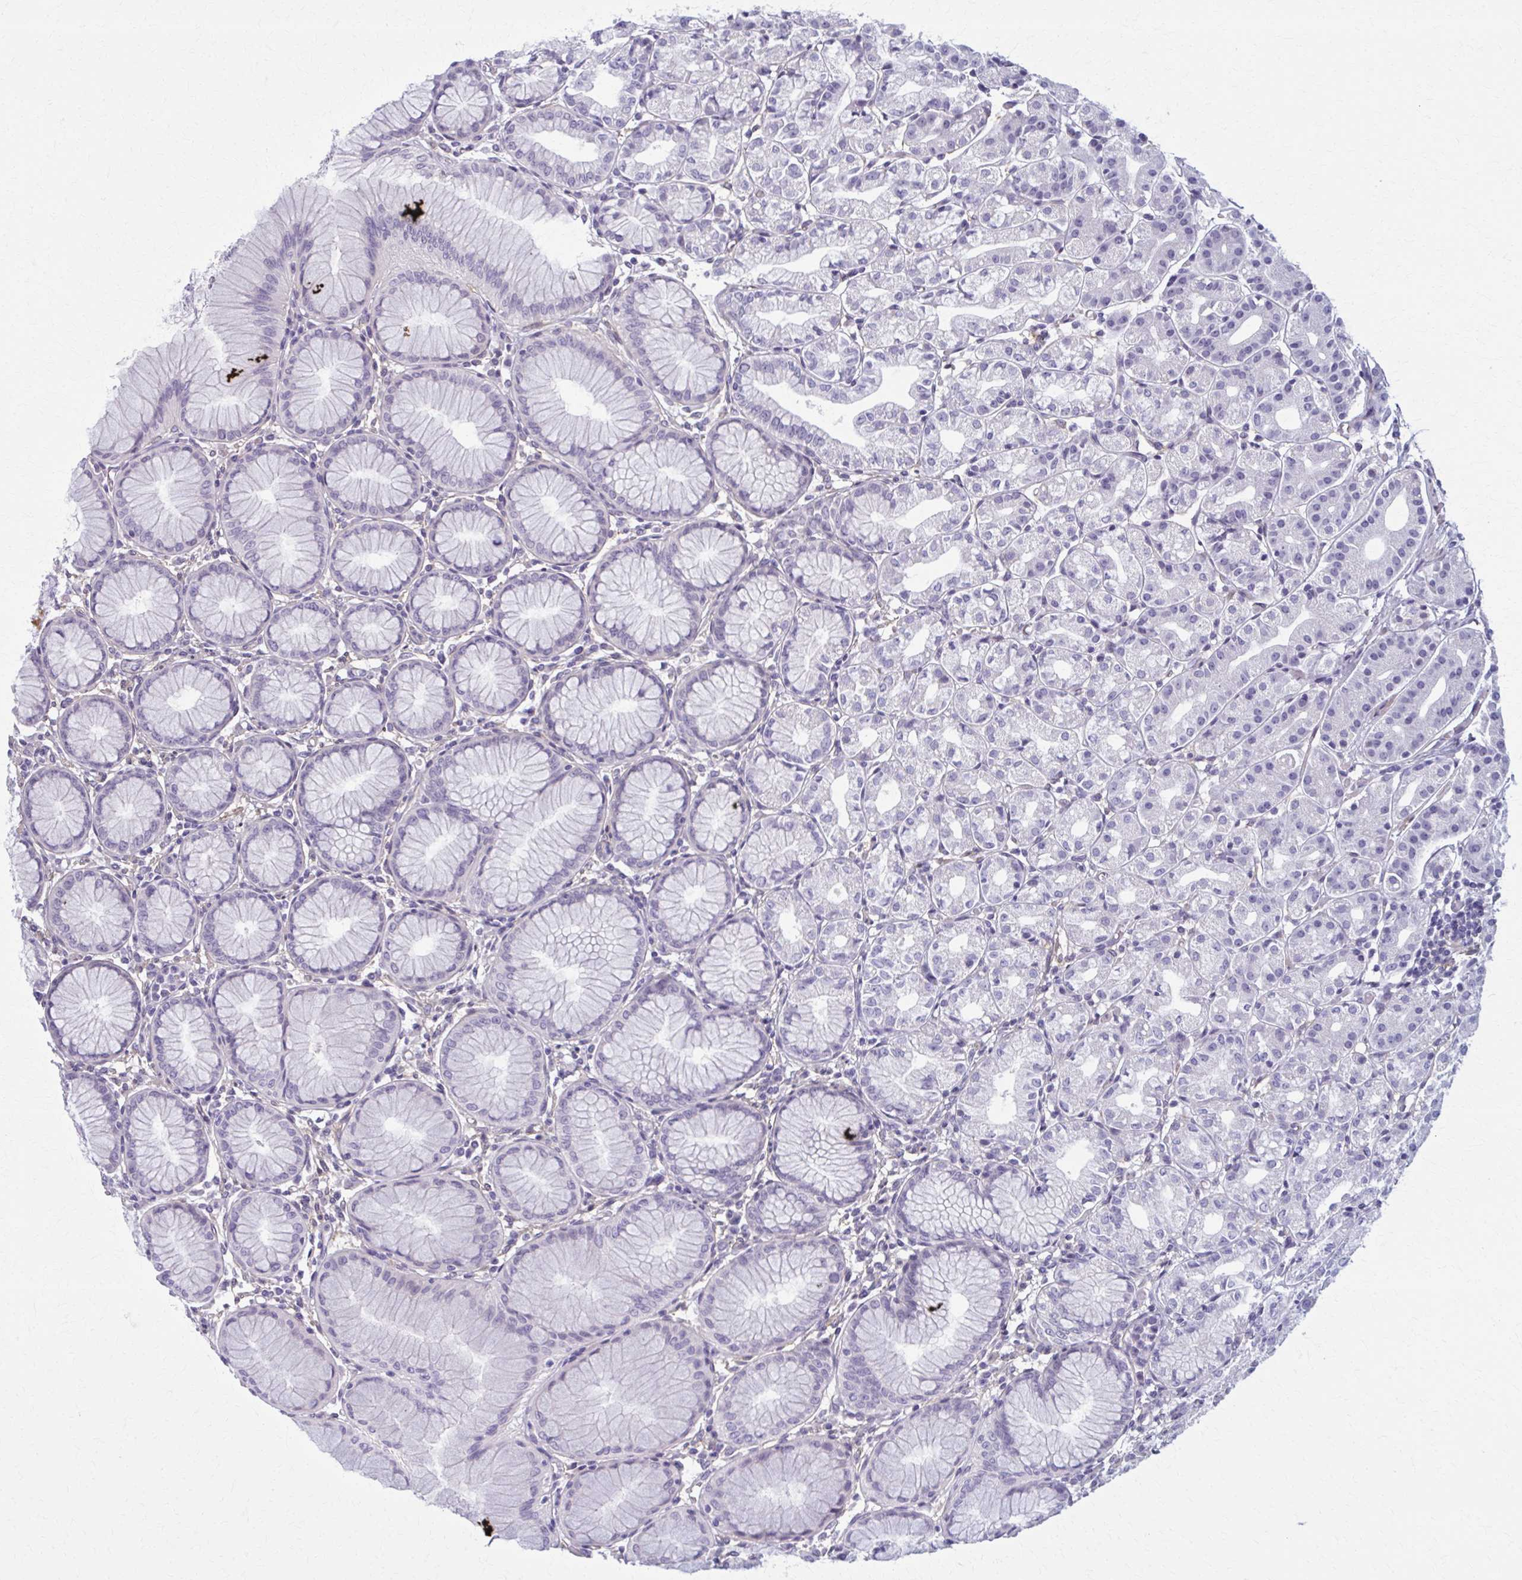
{"staining": {"intensity": "negative", "quantity": "none", "location": "none"}, "tissue": "stomach", "cell_type": "Glandular cells", "image_type": "normal", "snomed": [{"axis": "morphology", "description": "Normal tissue, NOS"}, {"axis": "topography", "description": "Stomach"}], "caption": "A high-resolution histopathology image shows immunohistochemistry (IHC) staining of normal stomach, which demonstrates no significant expression in glandular cells. The staining was performed using DAB to visualize the protein expression in brown, while the nuclei were stained in blue with hematoxylin (Magnification: 20x).", "gene": "NUMBL", "patient": {"sex": "female", "age": 57}}